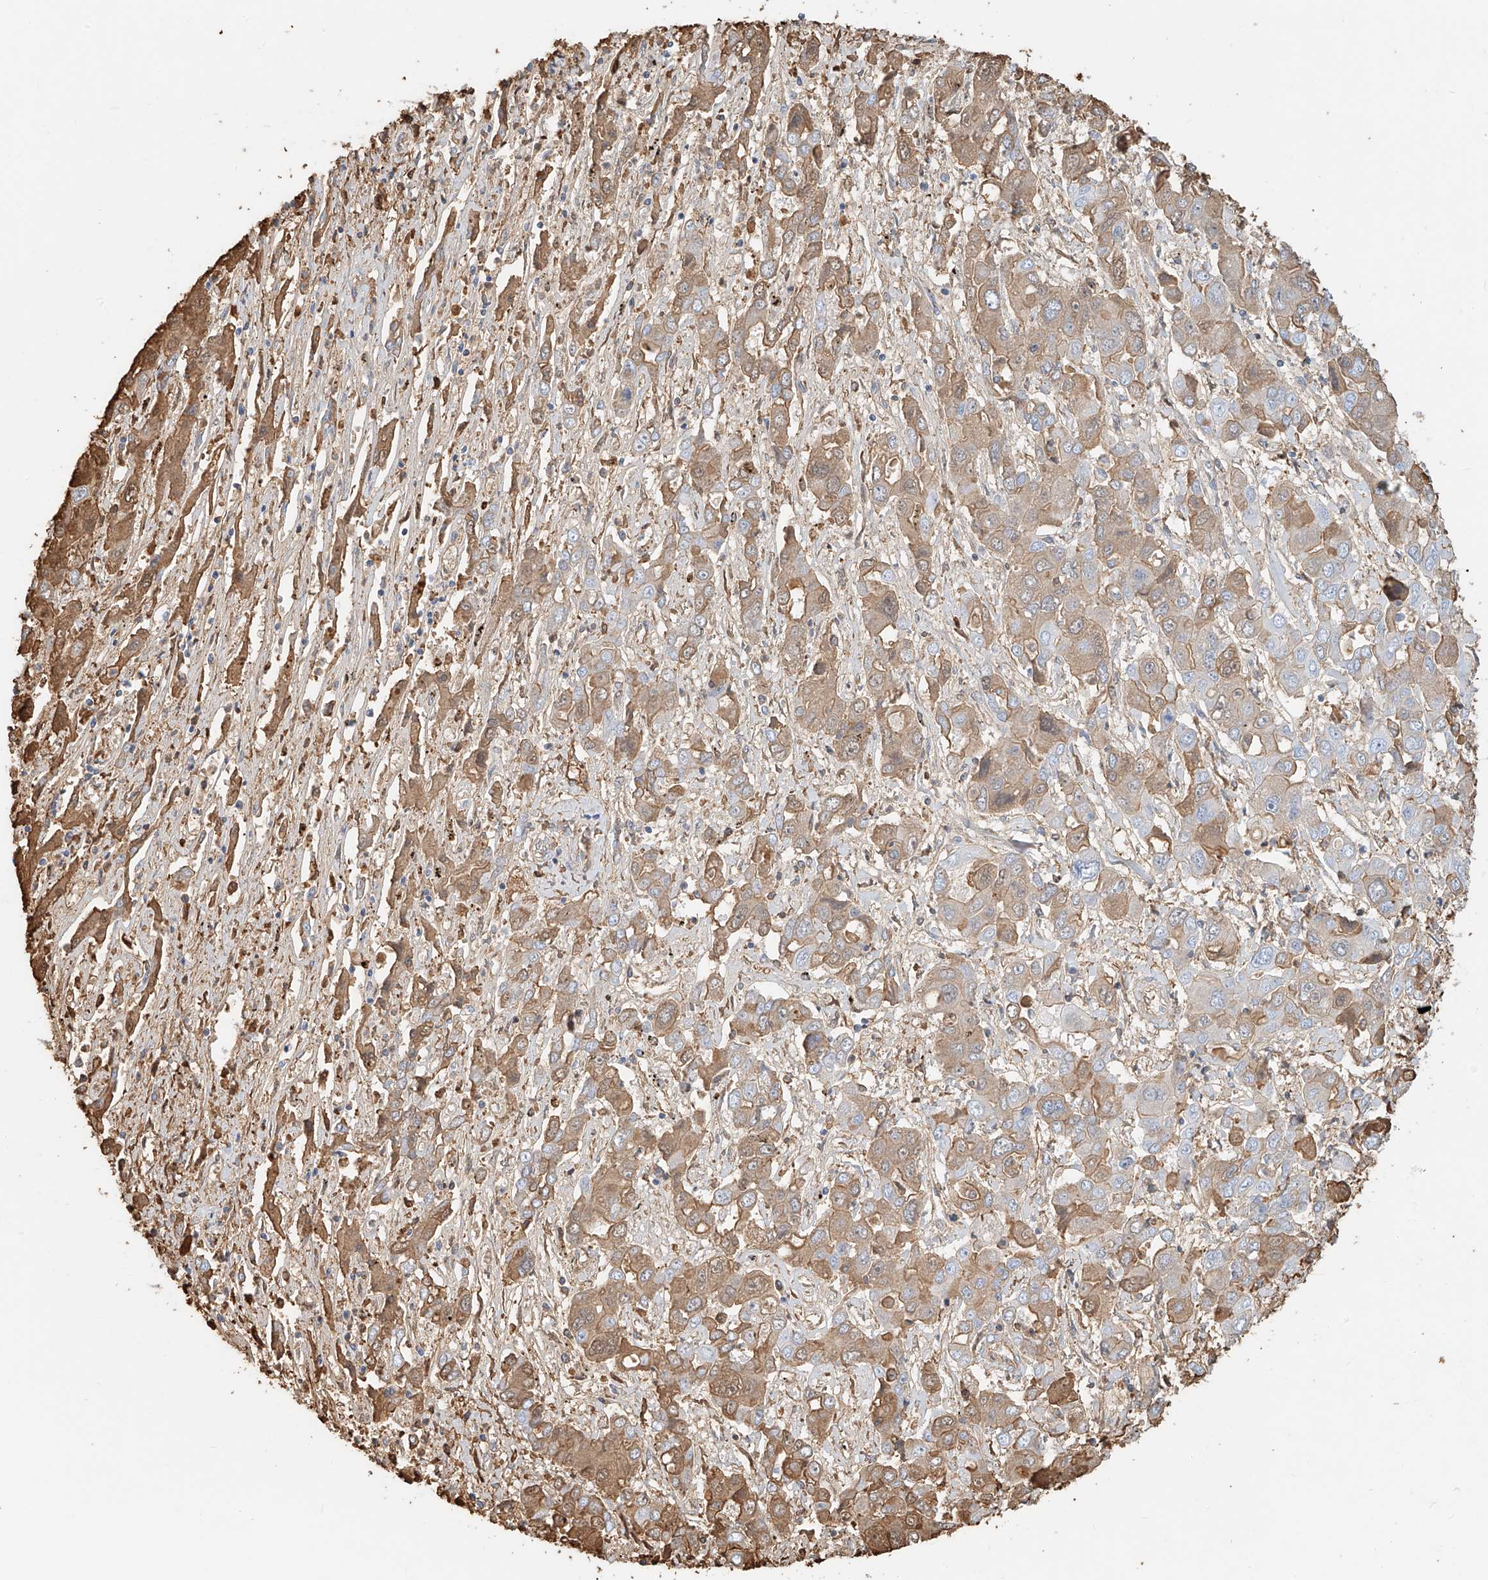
{"staining": {"intensity": "weak", "quantity": ">75%", "location": "cytoplasmic/membranous"}, "tissue": "liver cancer", "cell_type": "Tumor cells", "image_type": "cancer", "snomed": [{"axis": "morphology", "description": "Cholangiocarcinoma"}, {"axis": "topography", "description": "Liver"}], "caption": "The immunohistochemical stain labels weak cytoplasmic/membranous expression in tumor cells of liver cancer tissue. The staining was performed using DAB to visualize the protein expression in brown, while the nuclei were stained in blue with hematoxylin (Magnification: 20x).", "gene": "ZFP30", "patient": {"sex": "male", "age": 67}}